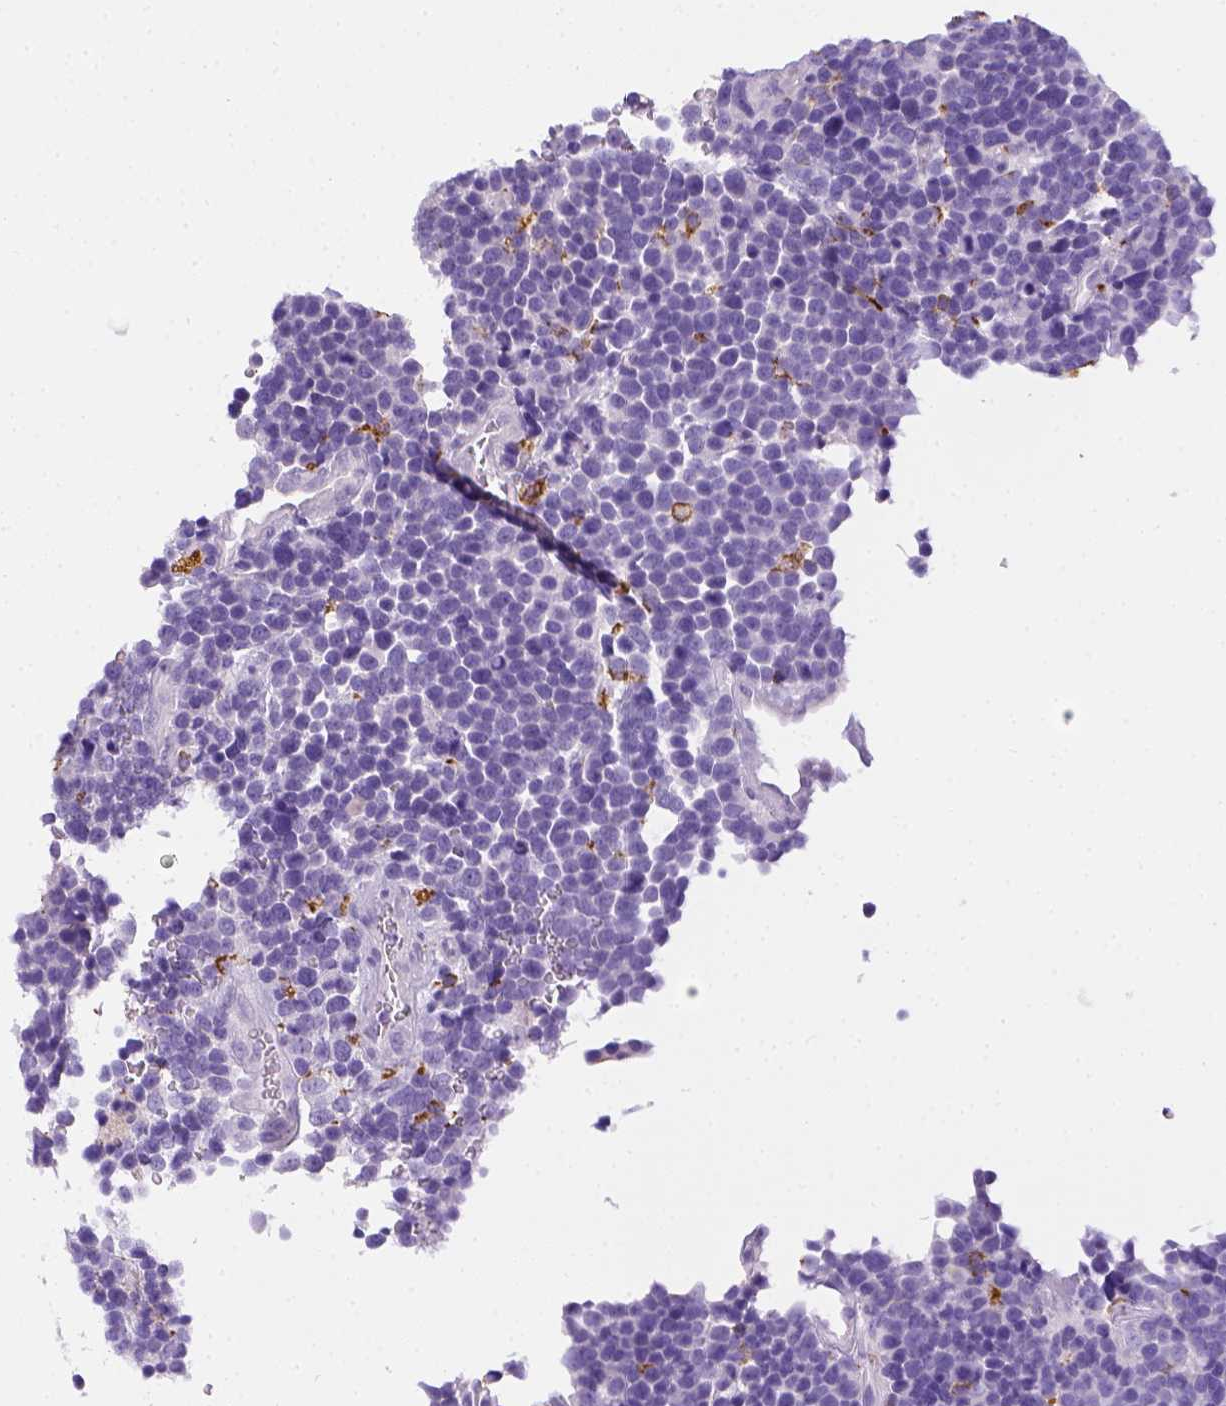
{"staining": {"intensity": "negative", "quantity": "none", "location": "none"}, "tissue": "glioma", "cell_type": "Tumor cells", "image_type": "cancer", "snomed": [{"axis": "morphology", "description": "Glioma, malignant, High grade"}, {"axis": "topography", "description": "Brain"}], "caption": "IHC of glioma shows no staining in tumor cells. Nuclei are stained in blue.", "gene": "CD68", "patient": {"sex": "male", "age": 33}}